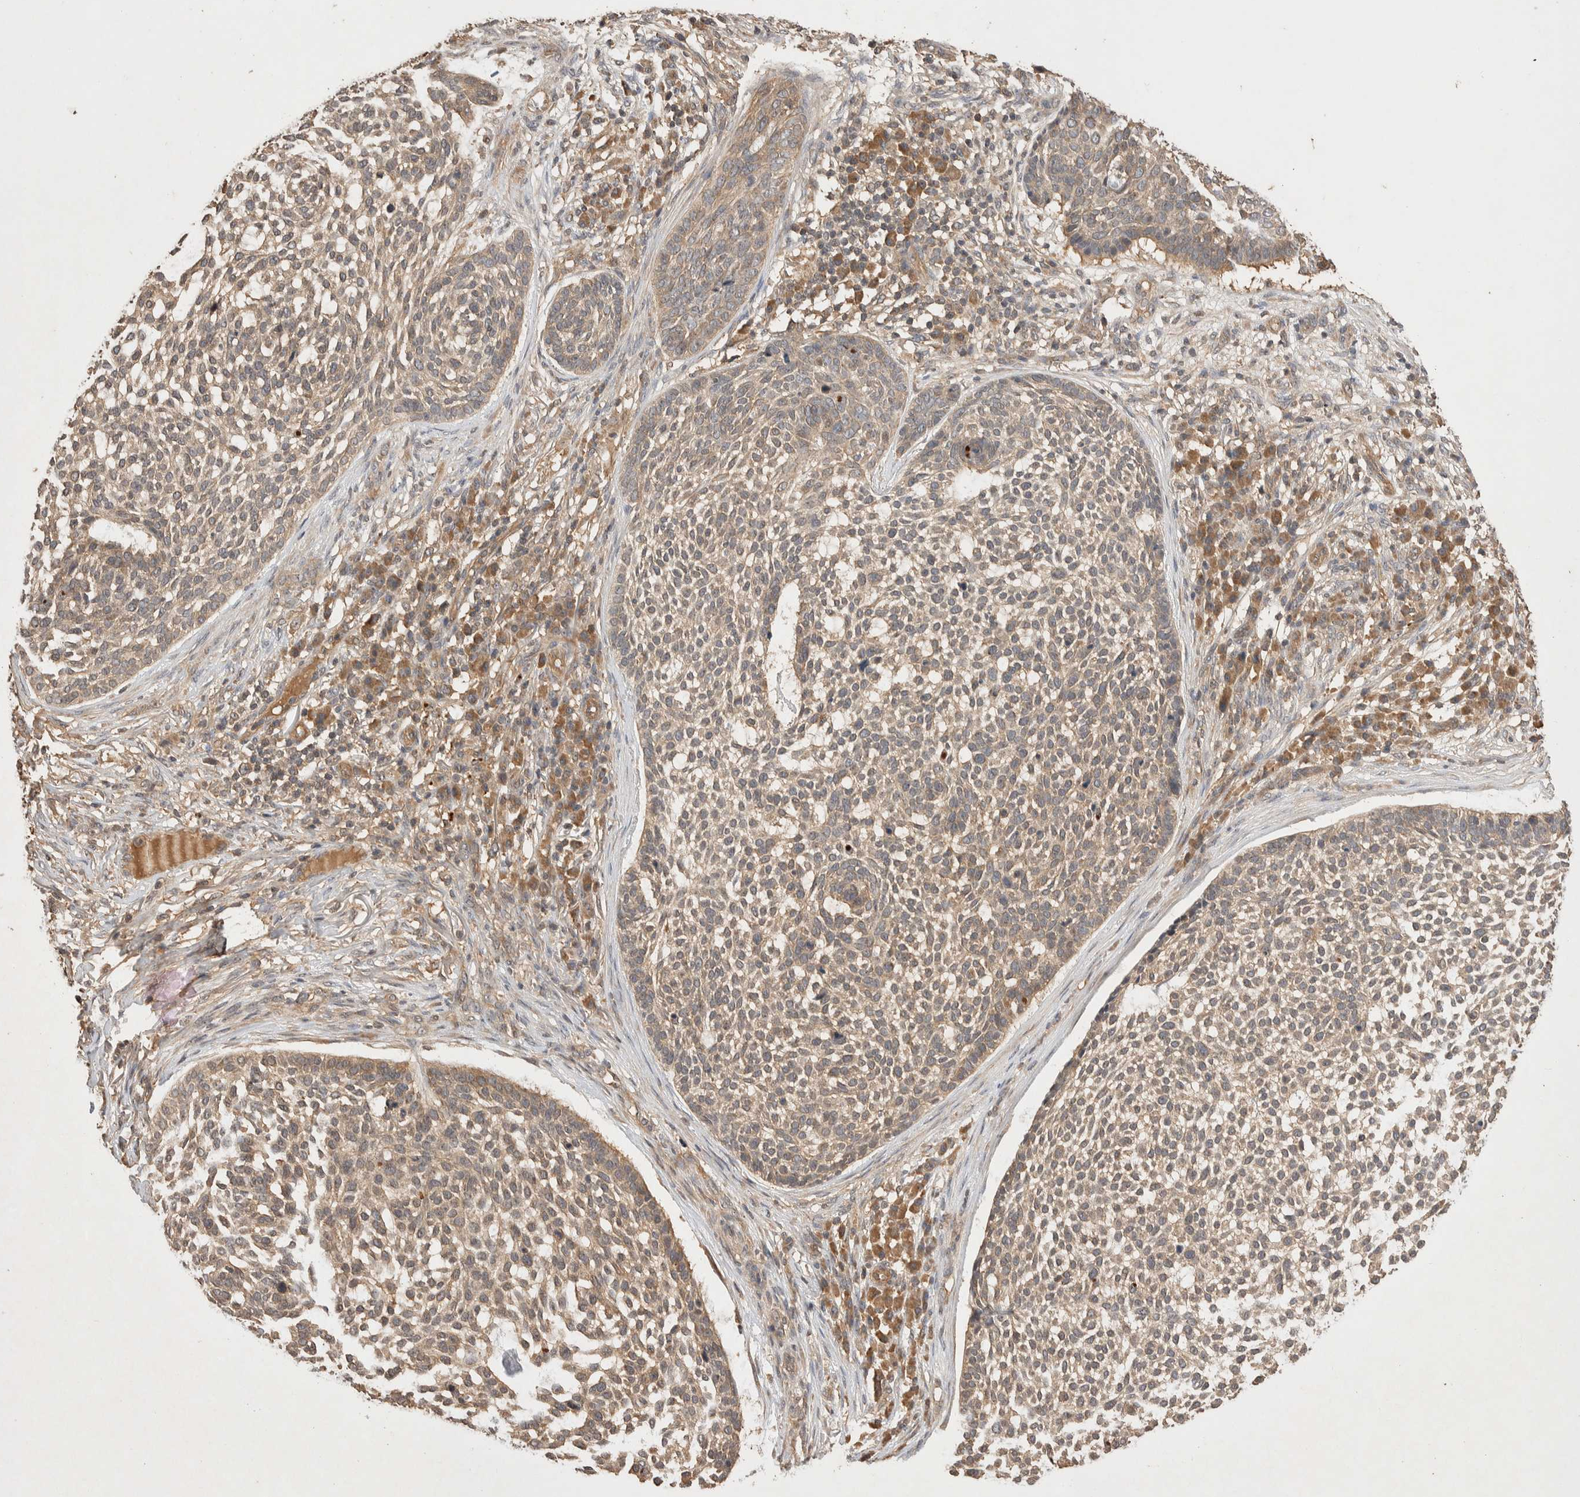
{"staining": {"intensity": "weak", "quantity": "25%-75%", "location": "cytoplasmic/membranous"}, "tissue": "skin cancer", "cell_type": "Tumor cells", "image_type": "cancer", "snomed": [{"axis": "morphology", "description": "Basal cell carcinoma"}, {"axis": "topography", "description": "Skin"}], "caption": "IHC staining of skin cancer (basal cell carcinoma), which exhibits low levels of weak cytoplasmic/membranous expression in approximately 25%-75% of tumor cells indicating weak cytoplasmic/membranous protein expression. The staining was performed using DAB (brown) for protein detection and nuclei were counterstained in hematoxylin (blue).", "gene": "NSMAF", "patient": {"sex": "female", "age": 64}}